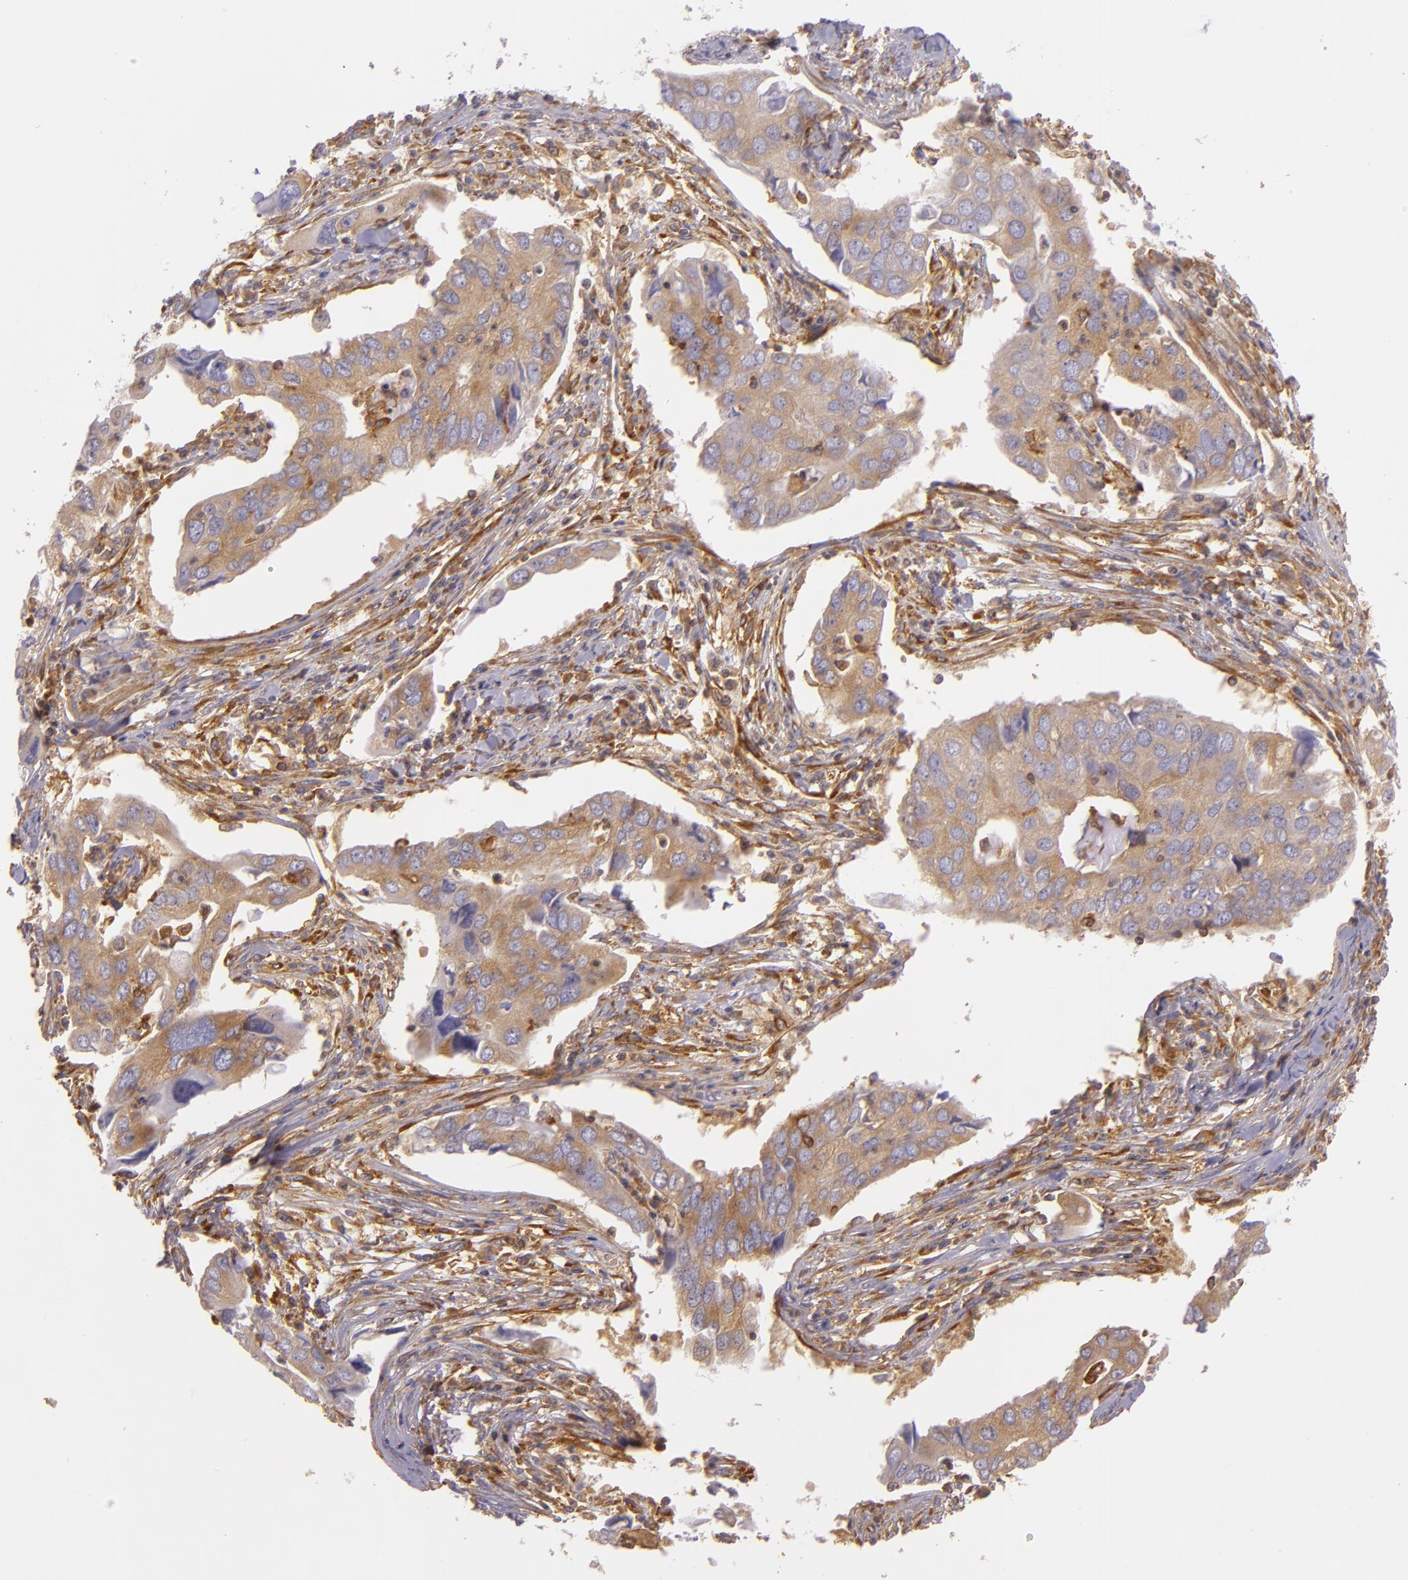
{"staining": {"intensity": "moderate", "quantity": ">75%", "location": "cytoplasmic/membranous"}, "tissue": "lung cancer", "cell_type": "Tumor cells", "image_type": "cancer", "snomed": [{"axis": "morphology", "description": "Adenocarcinoma, NOS"}, {"axis": "topography", "description": "Lung"}], "caption": "An IHC photomicrograph of neoplastic tissue is shown. Protein staining in brown labels moderate cytoplasmic/membranous positivity in lung cancer within tumor cells. (Brightfield microscopy of DAB IHC at high magnification).", "gene": "TLN1", "patient": {"sex": "male", "age": 48}}